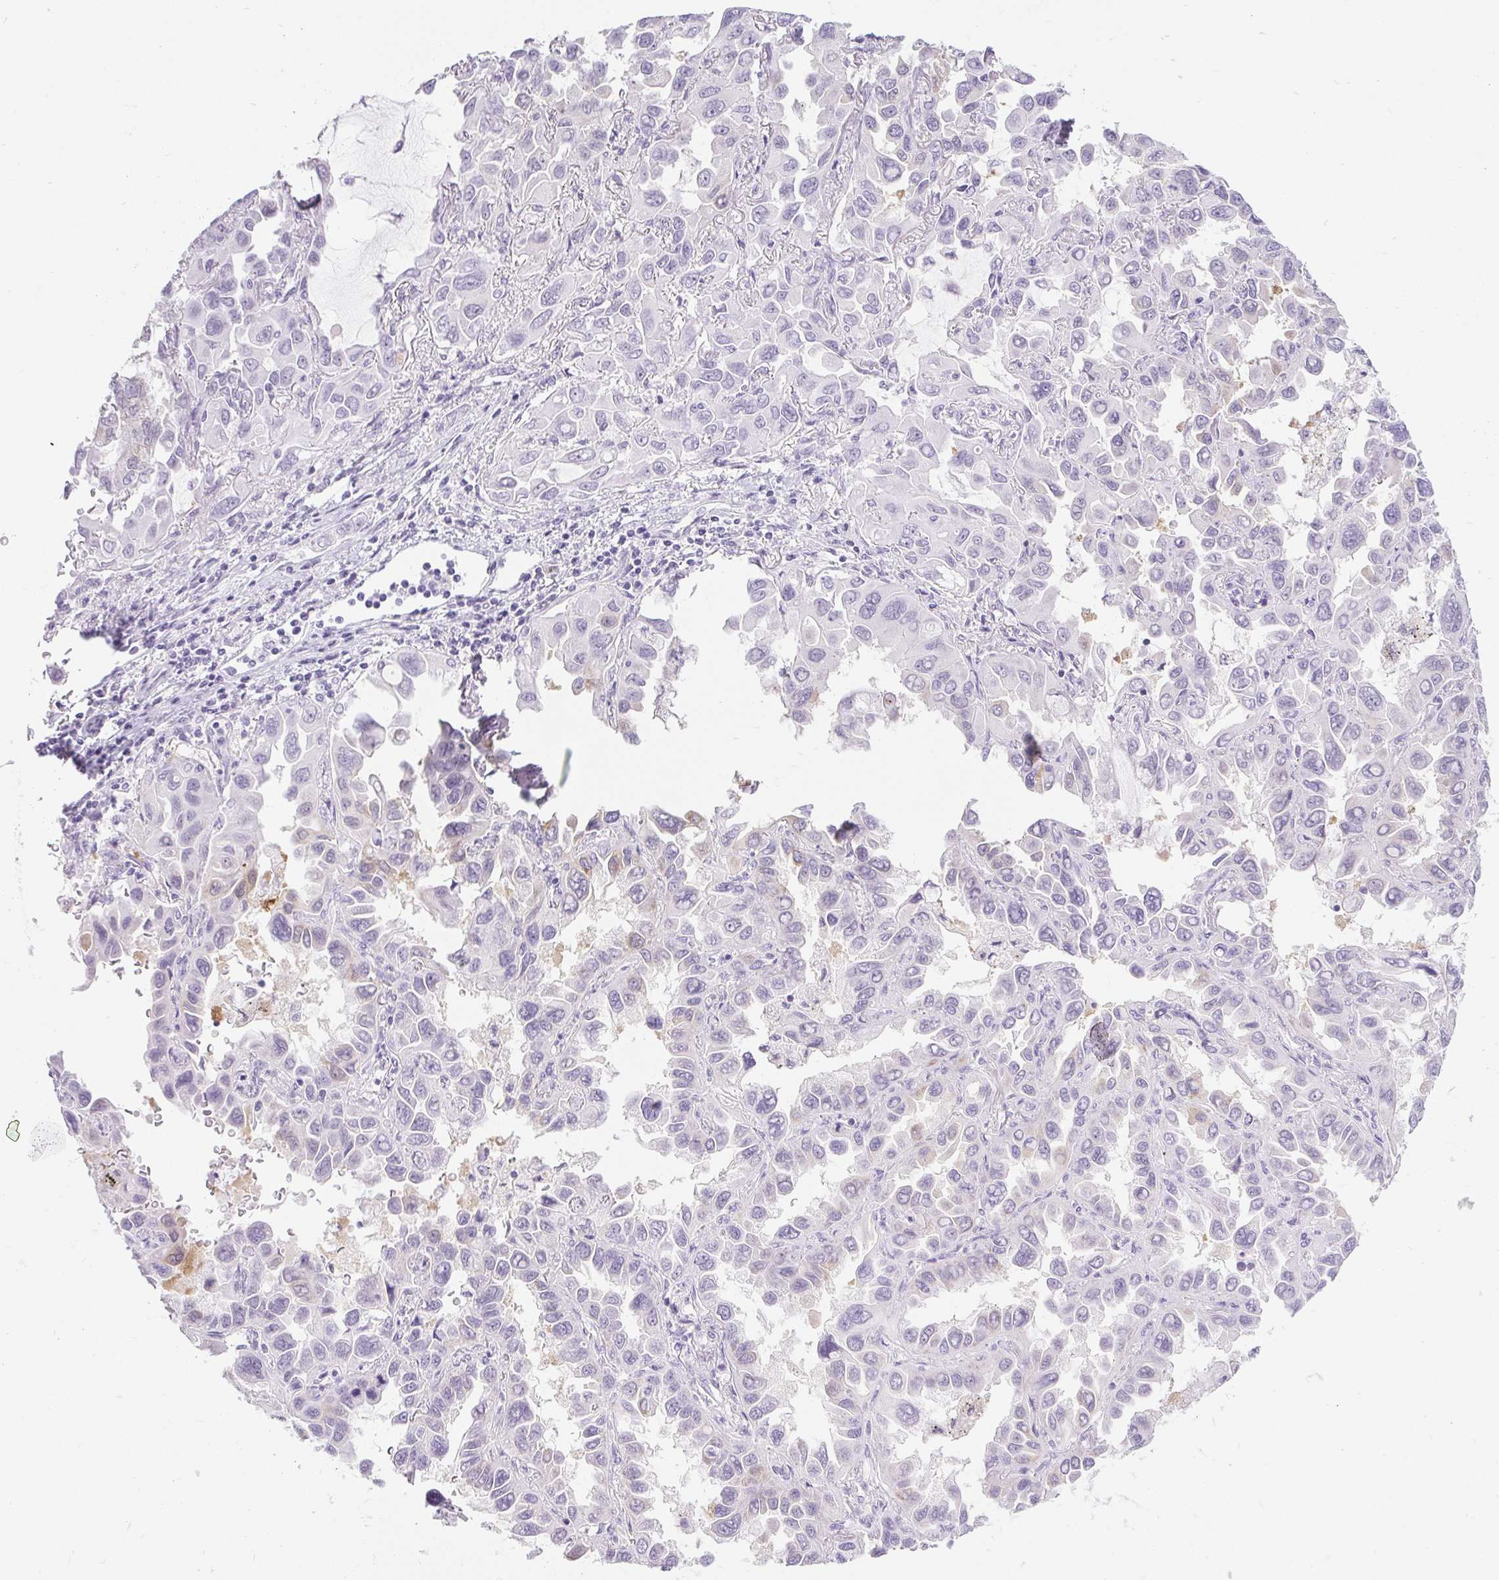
{"staining": {"intensity": "weak", "quantity": "<25%", "location": "cytoplasmic/membranous"}, "tissue": "lung cancer", "cell_type": "Tumor cells", "image_type": "cancer", "snomed": [{"axis": "morphology", "description": "Adenocarcinoma, NOS"}, {"axis": "topography", "description": "Lung"}], "caption": "IHC histopathology image of lung cancer stained for a protein (brown), which shows no positivity in tumor cells.", "gene": "BCAS1", "patient": {"sex": "male", "age": 64}}